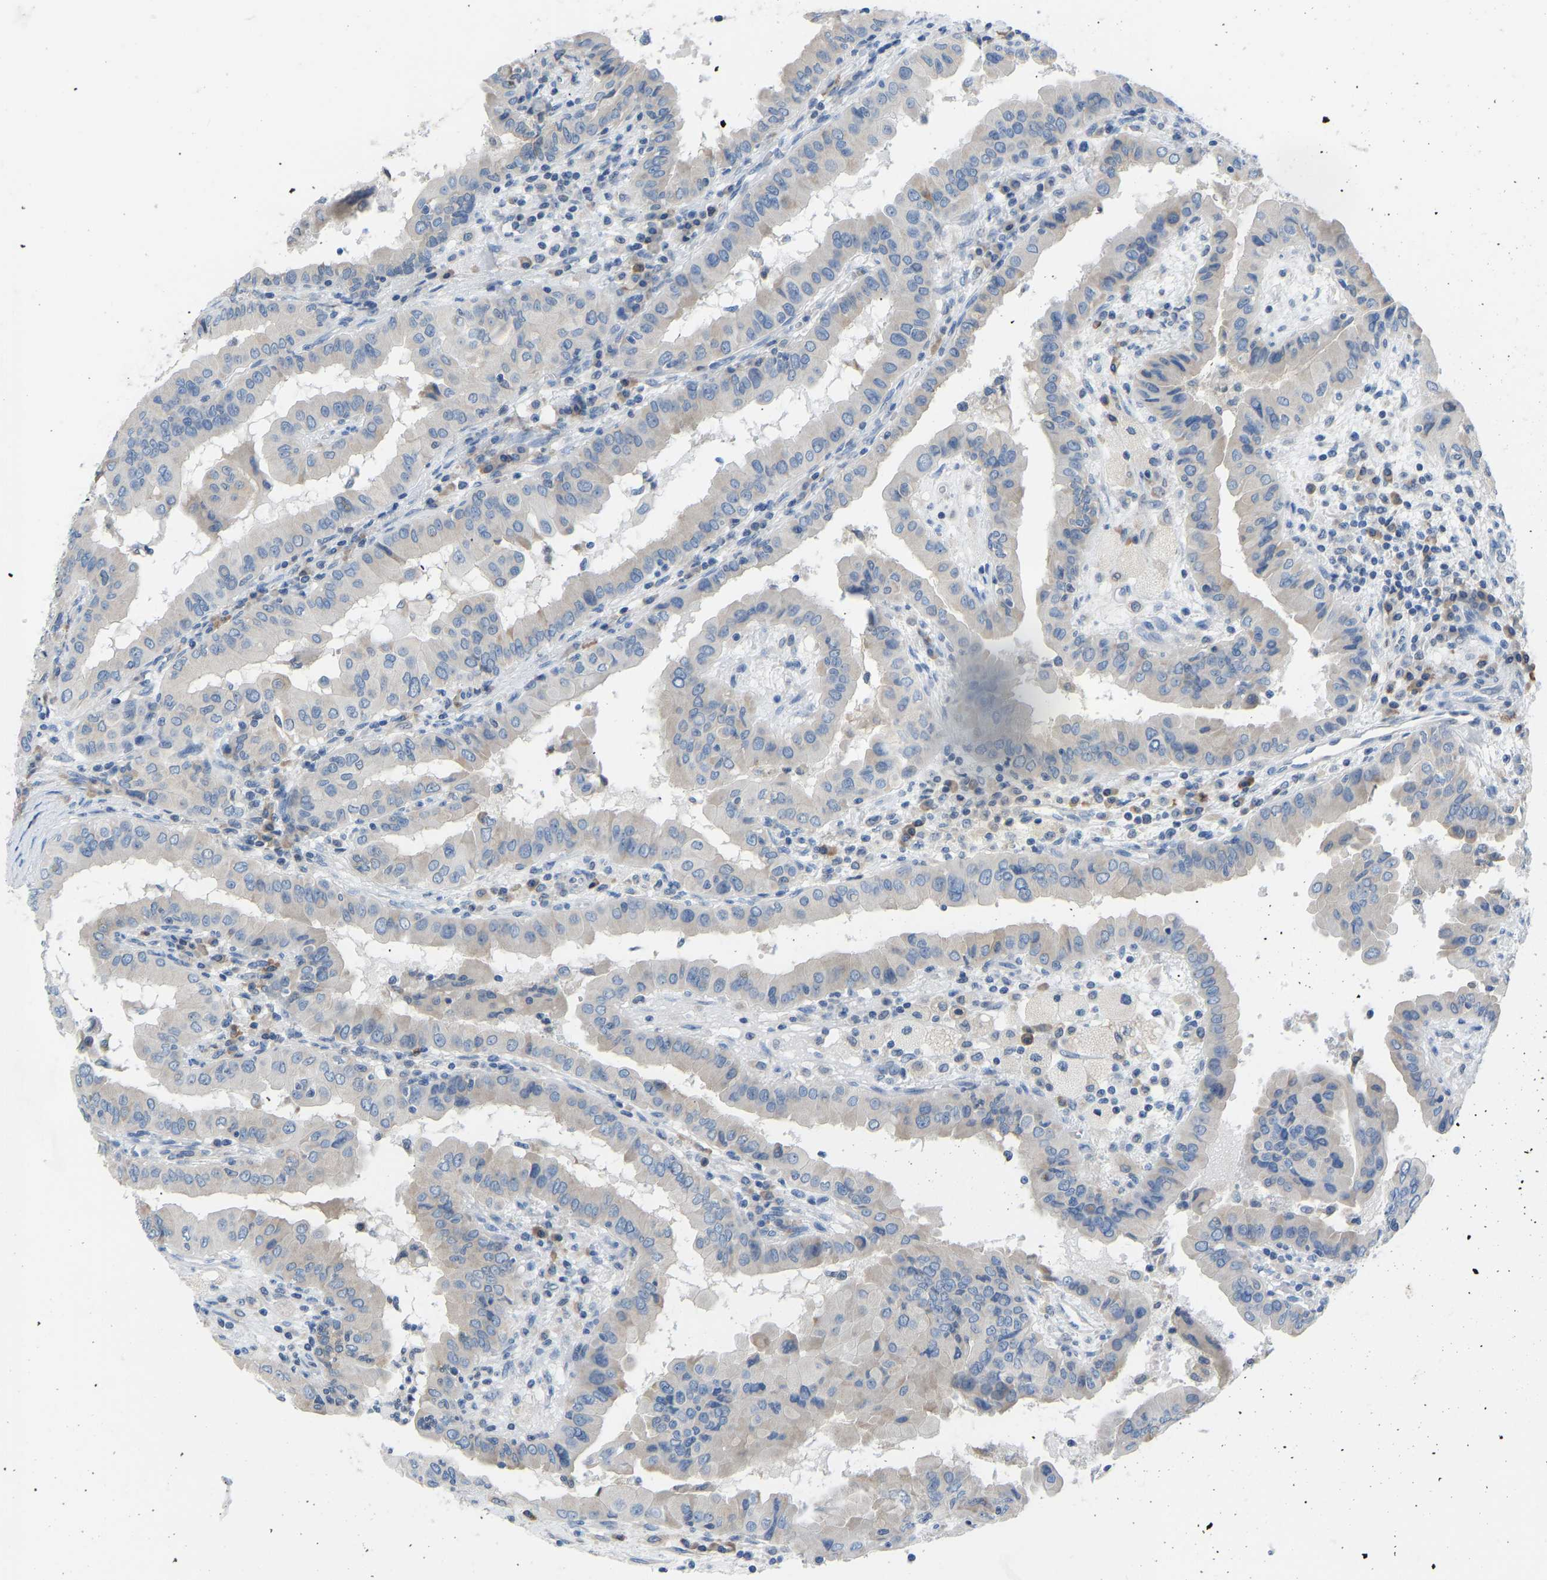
{"staining": {"intensity": "negative", "quantity": "none", "location": "none"}, "tissue": "thyroid cancer", "cell_type": "Tumor cells", "image_type": "cancer", "snomed": [{"axis": "morphology", "description": "Papillary adenocarcinoma, NOS"}, {"axis": "topography", "description": "Thyroid gland"}], "caption": "Immunohistochemical staining of thyroid cancer (papillary adenocarcinoma) displays no significant positivity in tumor cells.", "gene": "VRK1", "patient": {"sex": "male", "age": 33}}